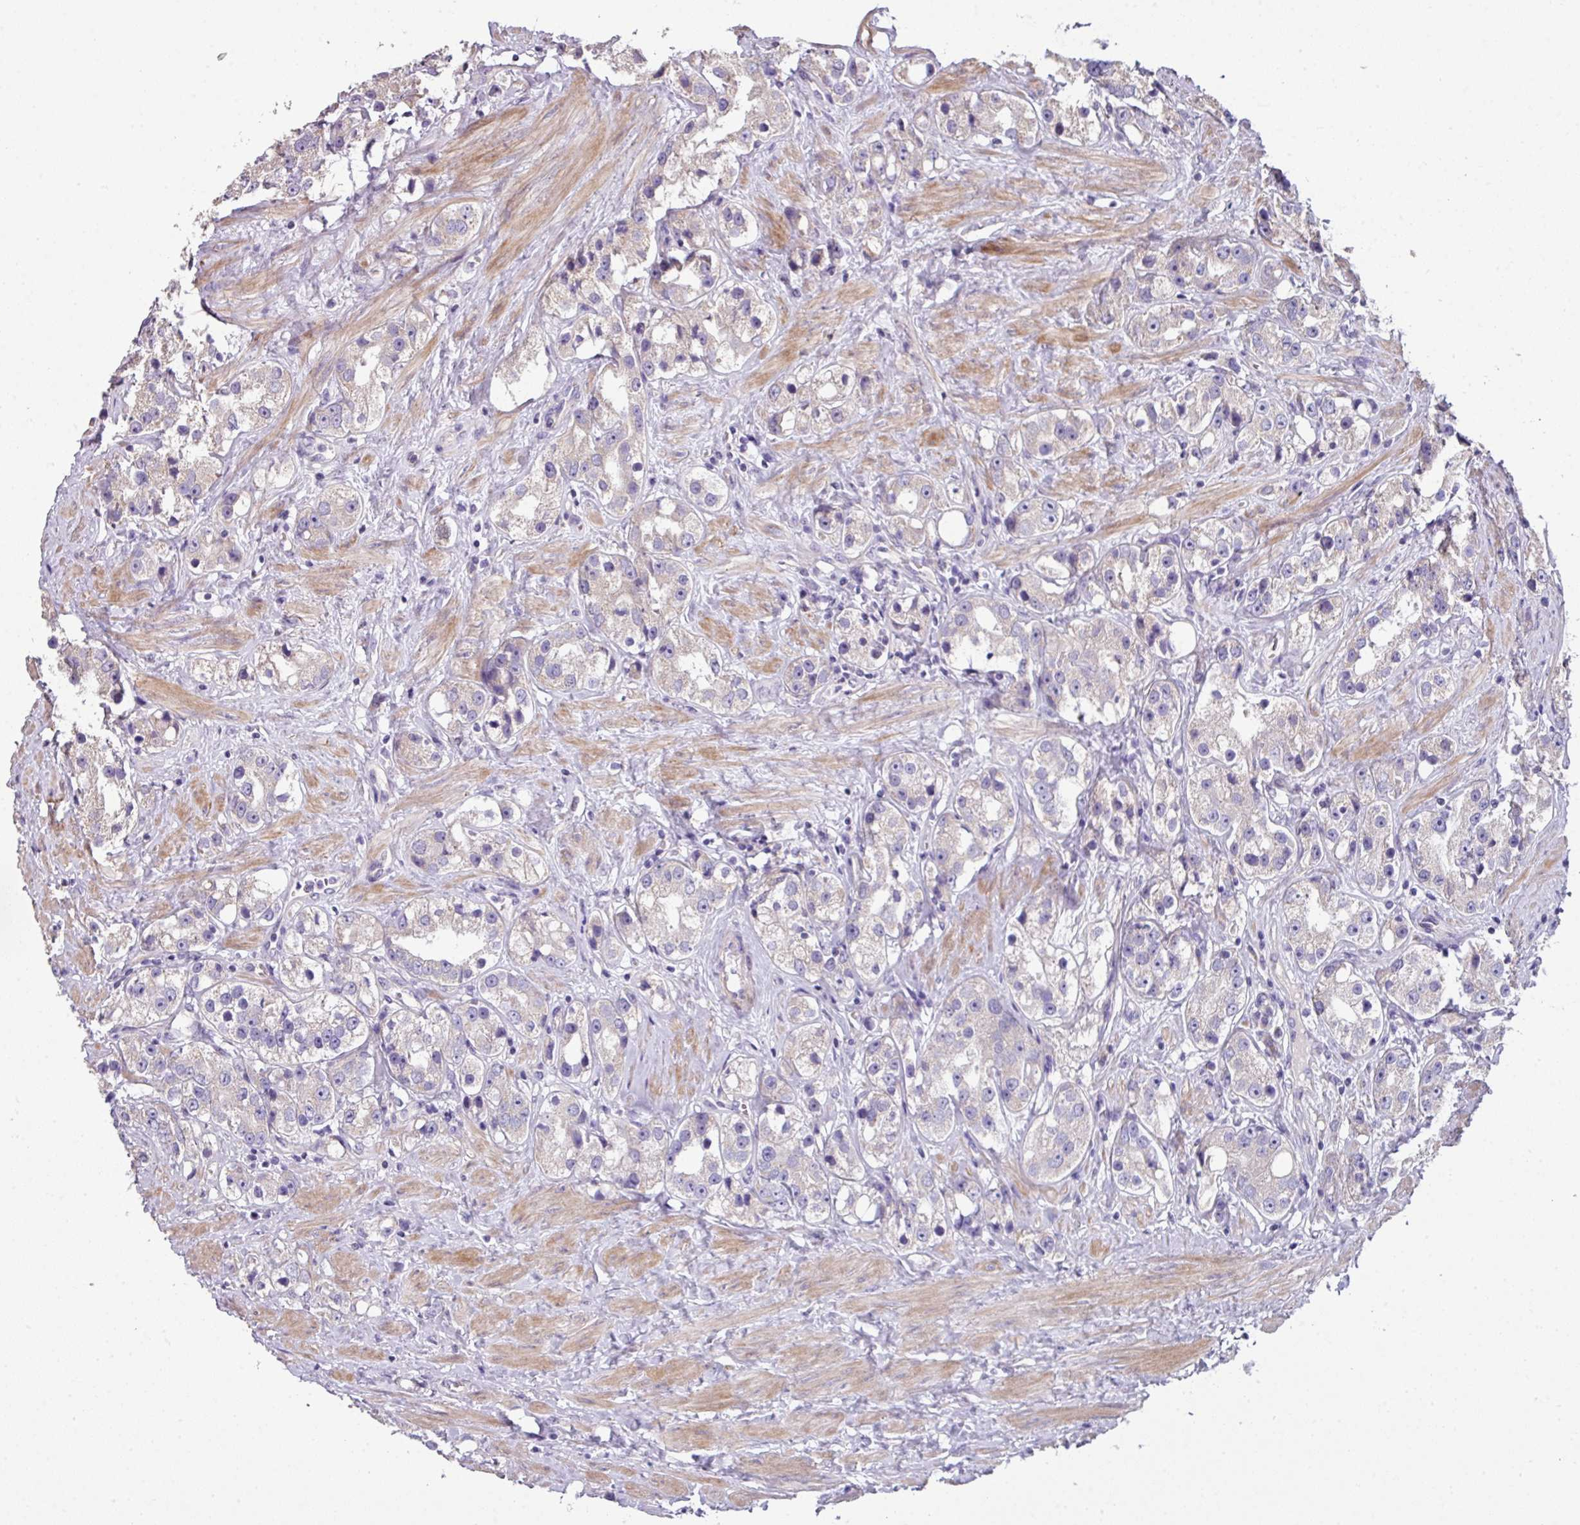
{"staining": {"intensity": "negative", "quantity": "none", "location": "none"}, "tissue": "prostate cancer", "cell_type": "Tumor cells", "image_type": "cancer", "snomed": [{"axis": "morphology", "description": "Adenocarcinoma, NOS"}, {"axis": "topography", "description": "Prostate"}], "caption": "DAB immunohistochemical staining of prostate cancer (adenocarcinoma) displays no significant staining in tumor cells.", "gene": "LRRC9", "patient": {"sex": "male", "age": 79}}